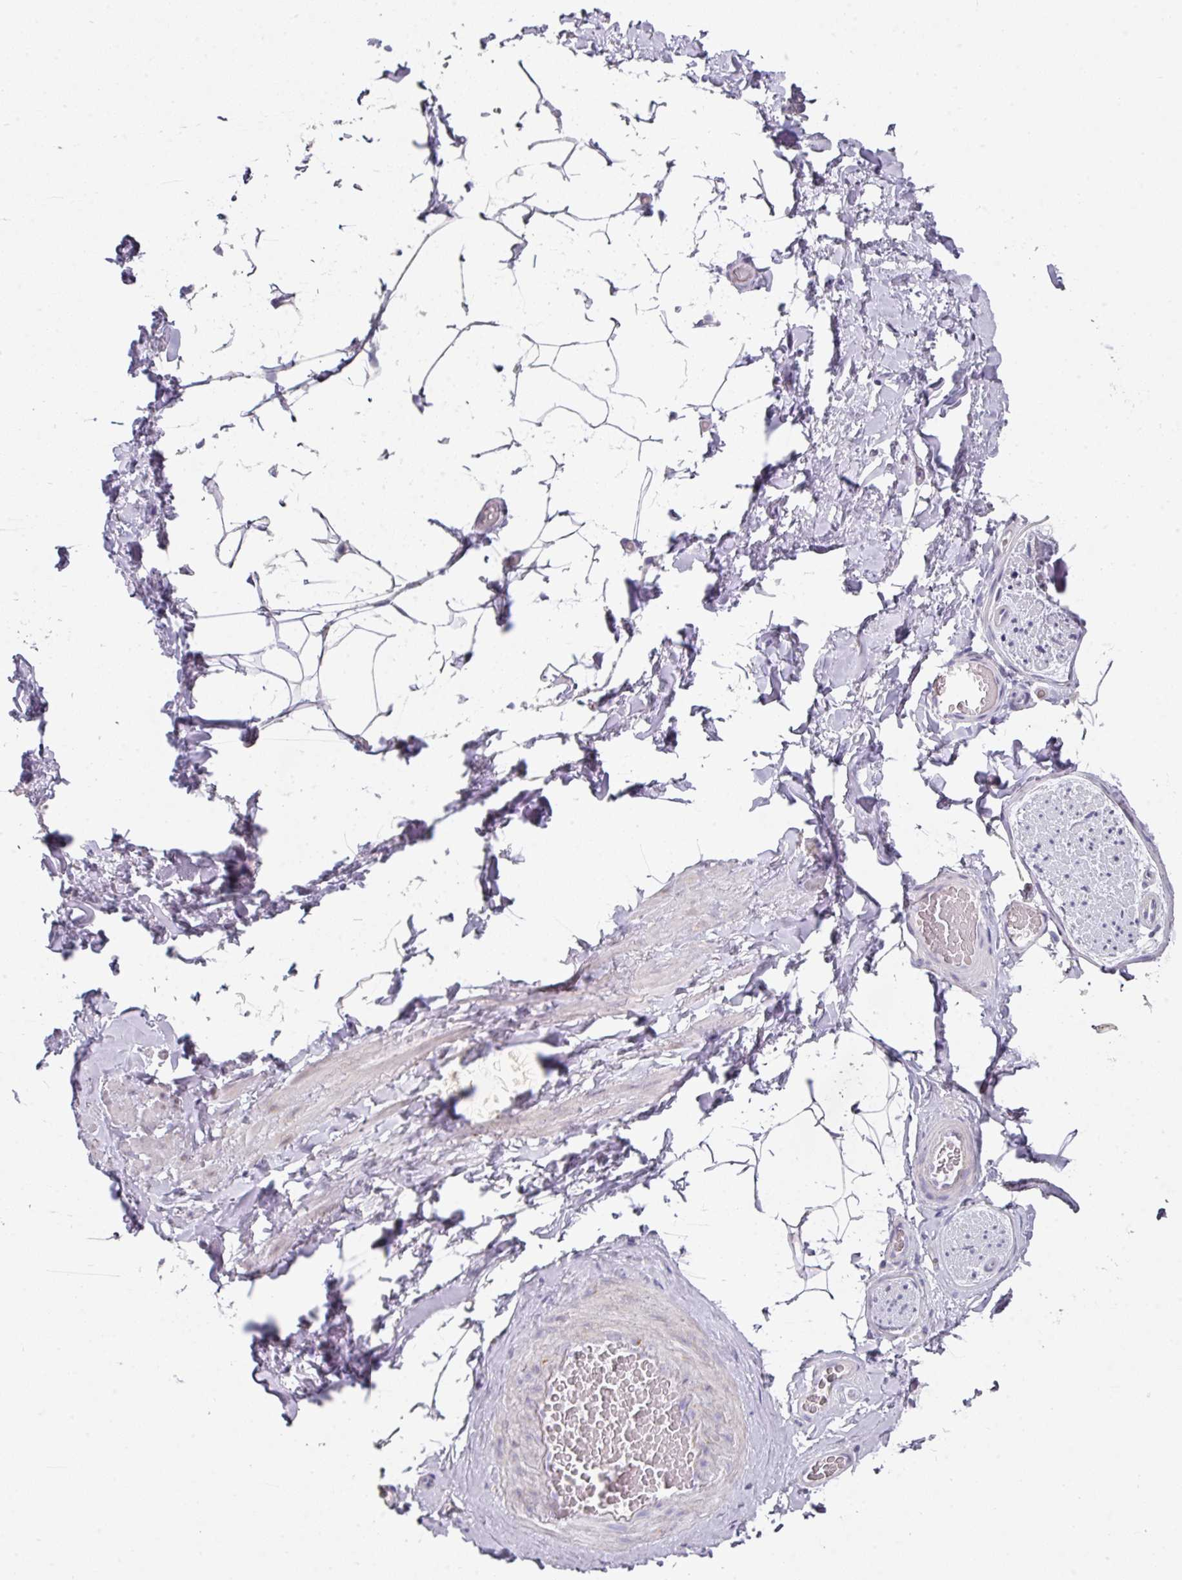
{"staining": {"intensity": "negative", "quantity": "none", "location": "none"}, "tissue": "adipose tissue", "cell_type": "Adipocytes", "image_type": "normal", "snomed": [{"axis": "morphology", "description": "Normal tissue, NOS"}, {"axis": "topography", "description": "Vascular tissue"}, {"axis": "topography", "description": "Peripheral nerve tissue"}], "caption": "DAB (3,3'-diaminobenzidine) immunohistochemical staining of benign human adipose tissue reveals no significant expression in adipocytes.", "gene": "ANKRD29", "patient": {"sex": "male", "age": 41}}